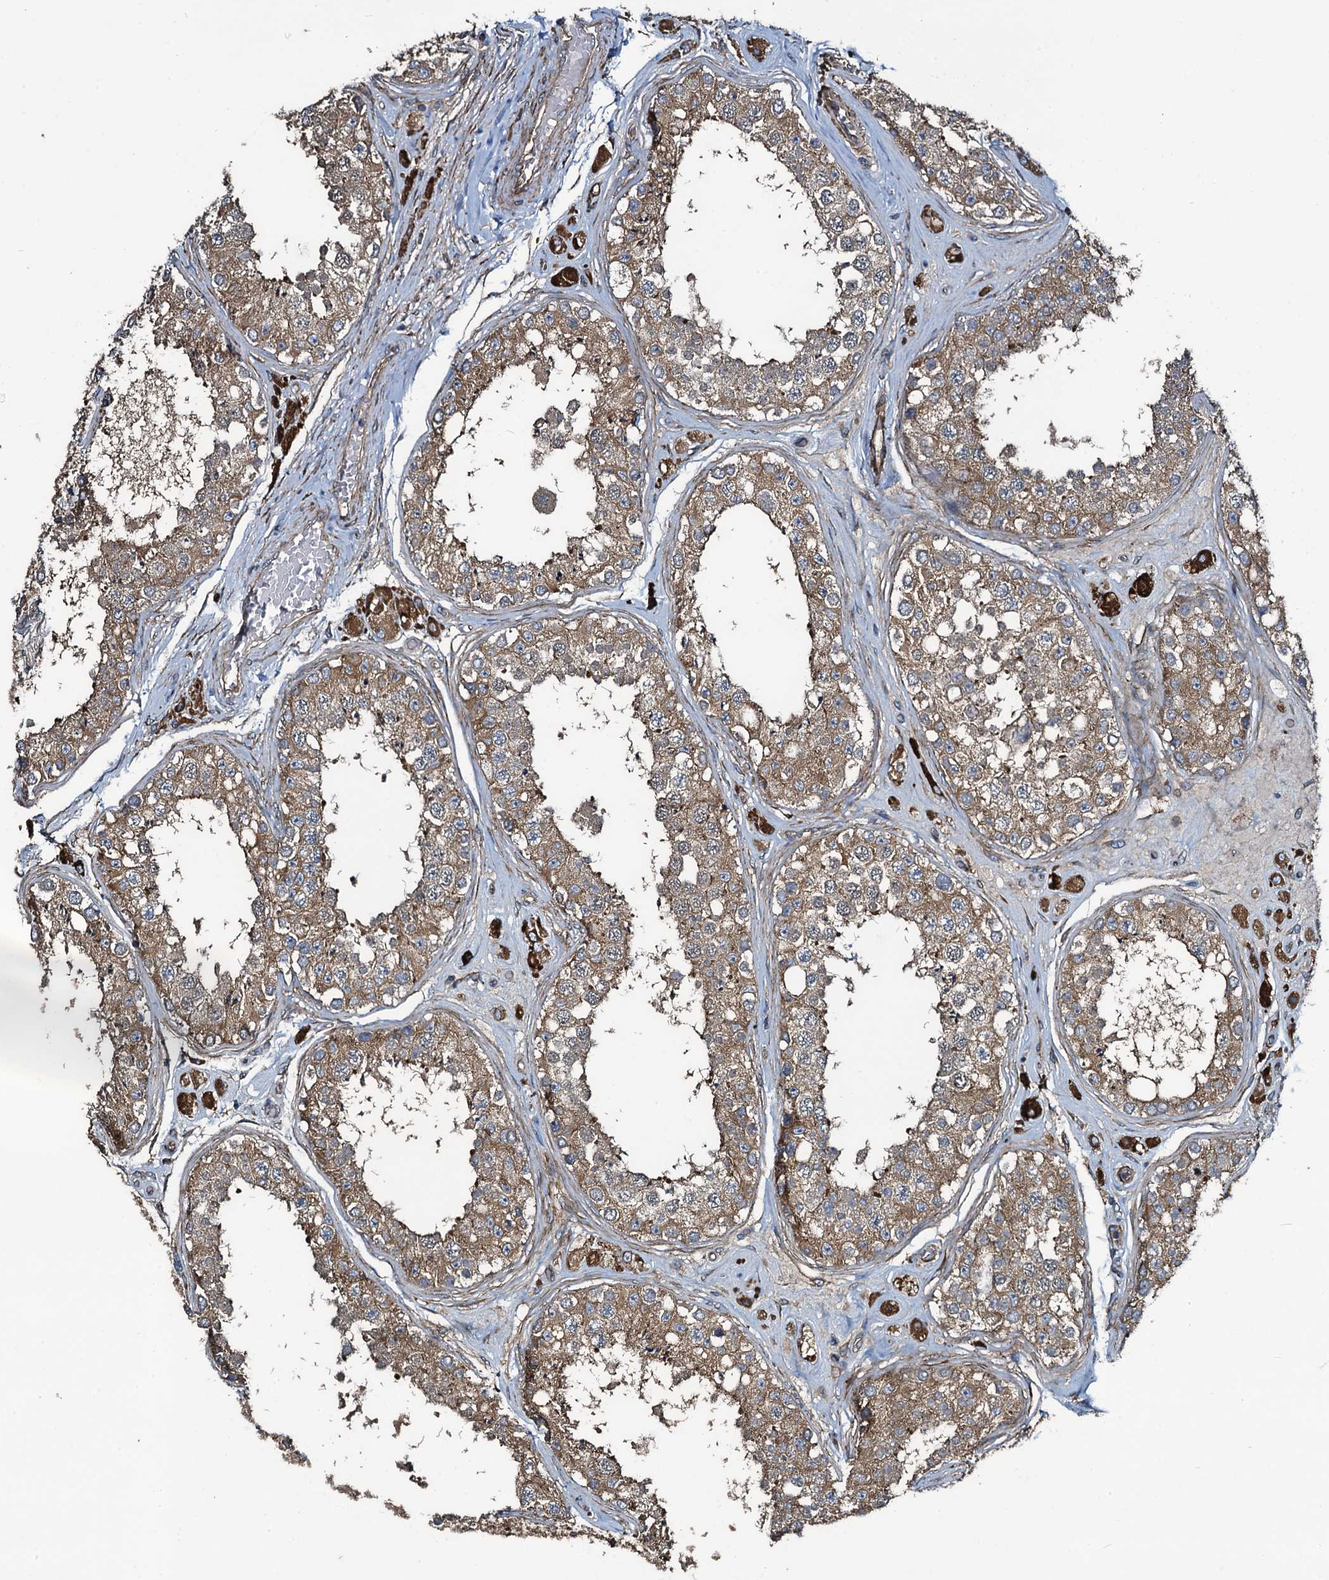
{"staining": {"intensity": "moderate", "quantity": ">75%", "location": "cytoplasmic/membranous"}, "tissue": "testis", "cell_type": "Cells in seminiferous ducts", "image_type": "normal", "snomed": [{"axis": "morphology", "description": "Normal tissue, NOS"}, {"axis": "topography", "description": "Testis"}], "caption": "Moderate cytoplasmic/membranous staining for a protein is identified in about >75% of cells in seminiferous ducts of normal testis using immunohistochemistry.", "gene": "WIPF3", "patient": {"sex": "male", "age": 25}}